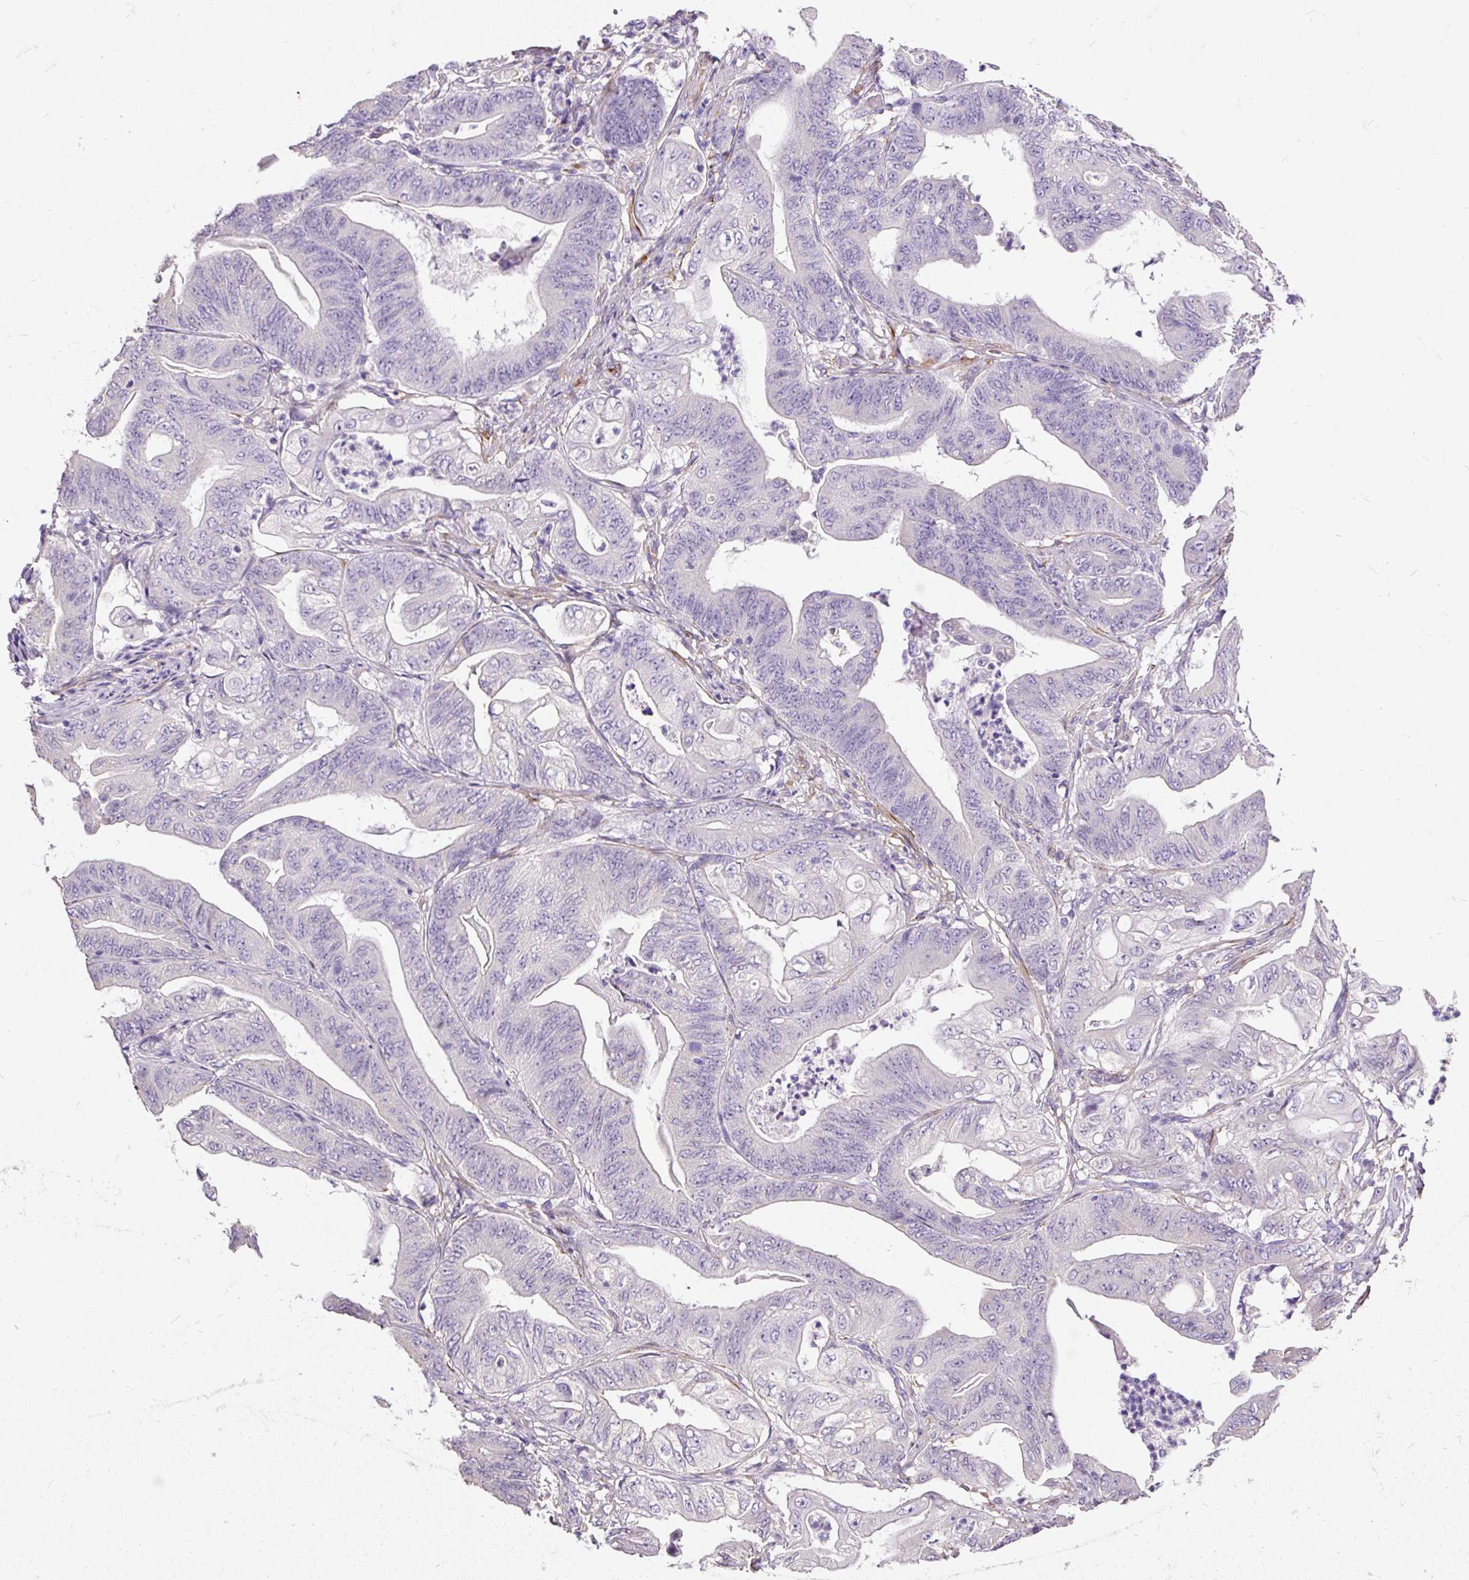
{"staining": {"intensity": "negative", "quantity": "none", "location": "none"}, "tissue": "stomach cancer", "cell_type": "Tumor cells", "image_type": "cancer", "snomed": [{"axis": "morphology", "description": "Adenocarcinoma, NOS"}, {"axis": "topography", "description": "Stomach"}], "caption": "An immunohistochemistry (IHC) image of stomach cancer (adenocarcinoma) is shown. There is no staining in tumor cells of stomach cancer (adenocarcinoma).", "gene": "GBX1", "patient": {"sex": "female", "age": 73}}